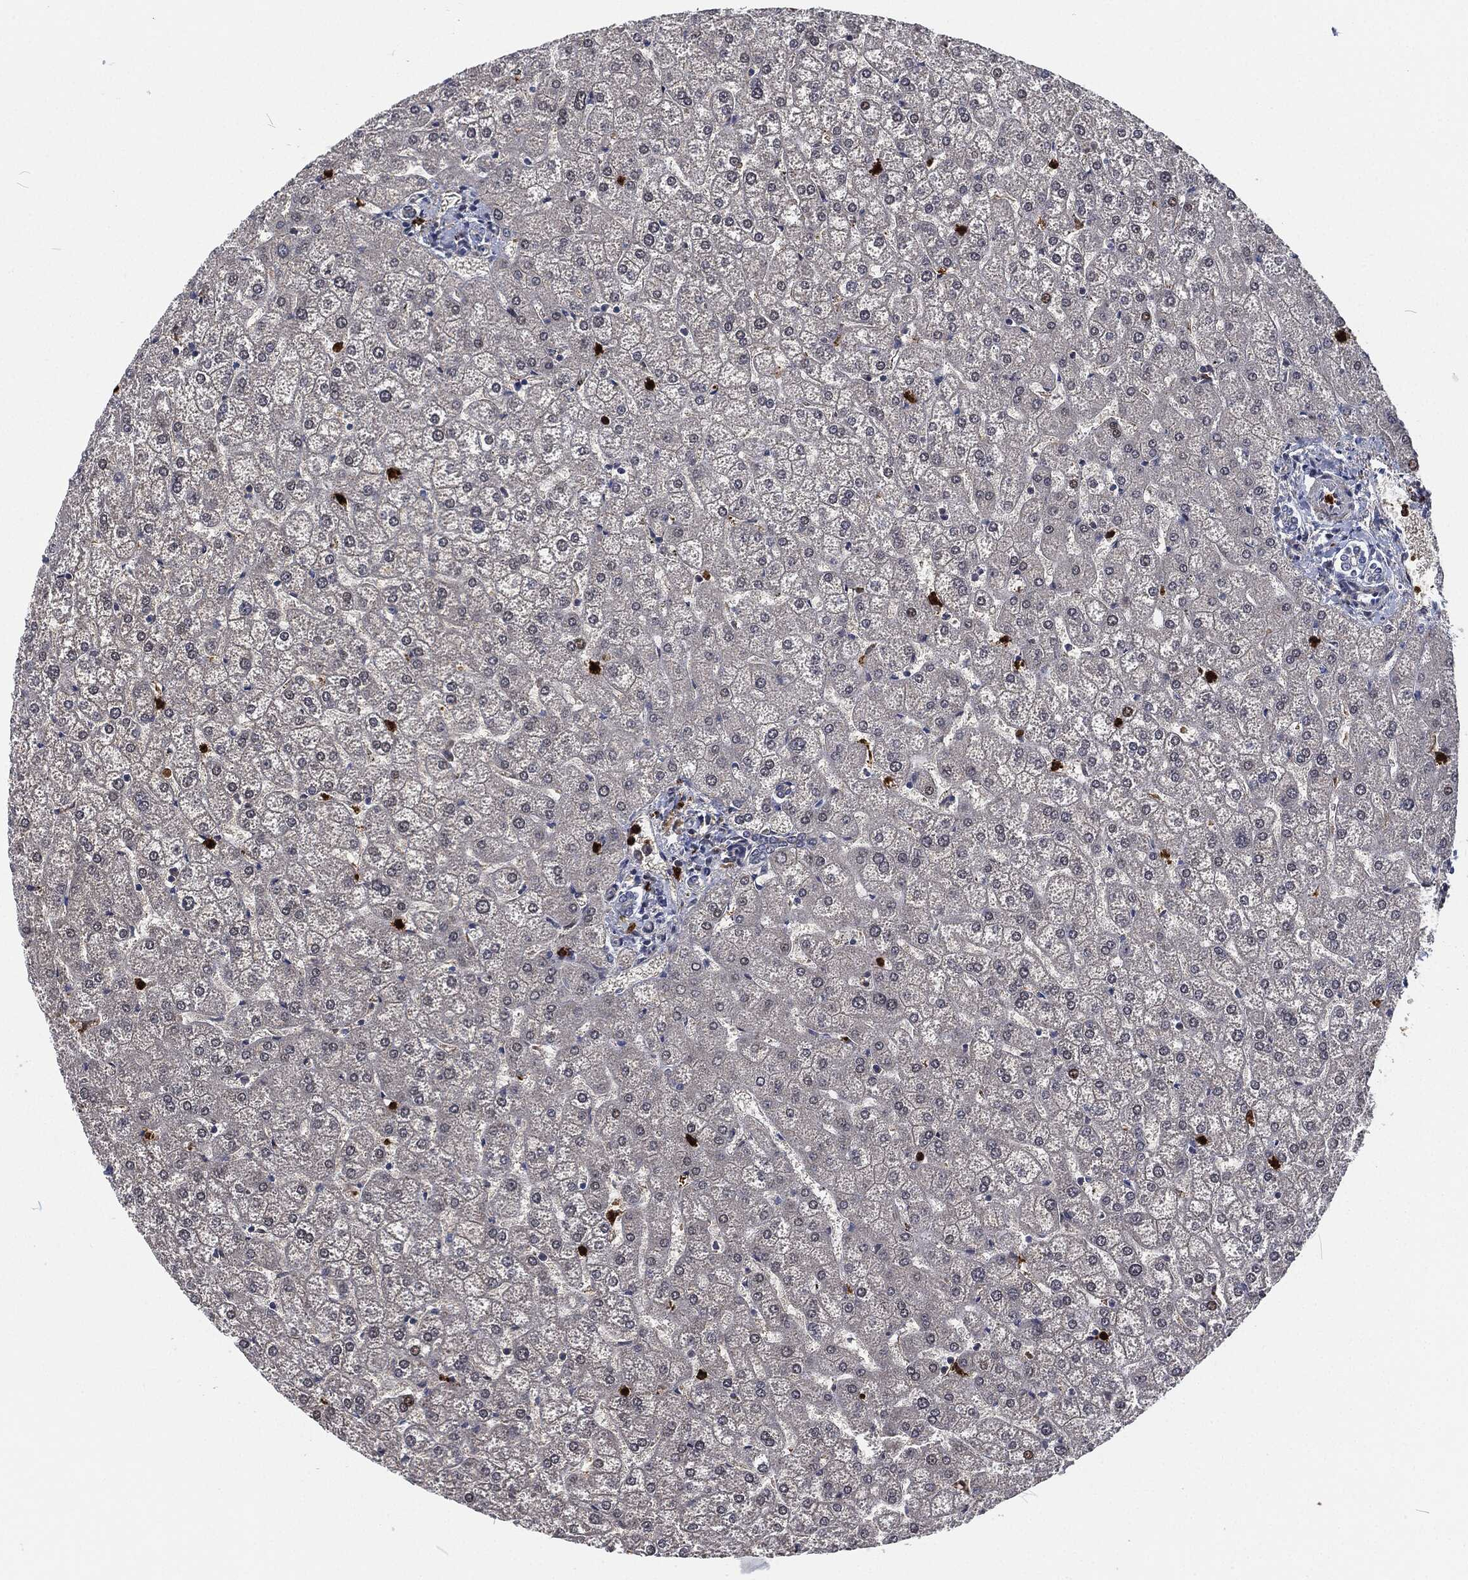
{"staining": {"intensity": "negative", "quantity": "none", "location": "none"}, "tissue": "liver", "cell_type": "Cholangiocytes", "image_type": "normal", "snomed": [{"axis": "morphology", "description": "Normal tissue, NOS"}, {"axis": "topography", "description": "Liver"}], "caption": "DAB immunohistochemical staining of normal human liver displays no significant positivity in cholangiocytes.", "gene": "MPO", "patient": {"sex": "female", "age": 32}}